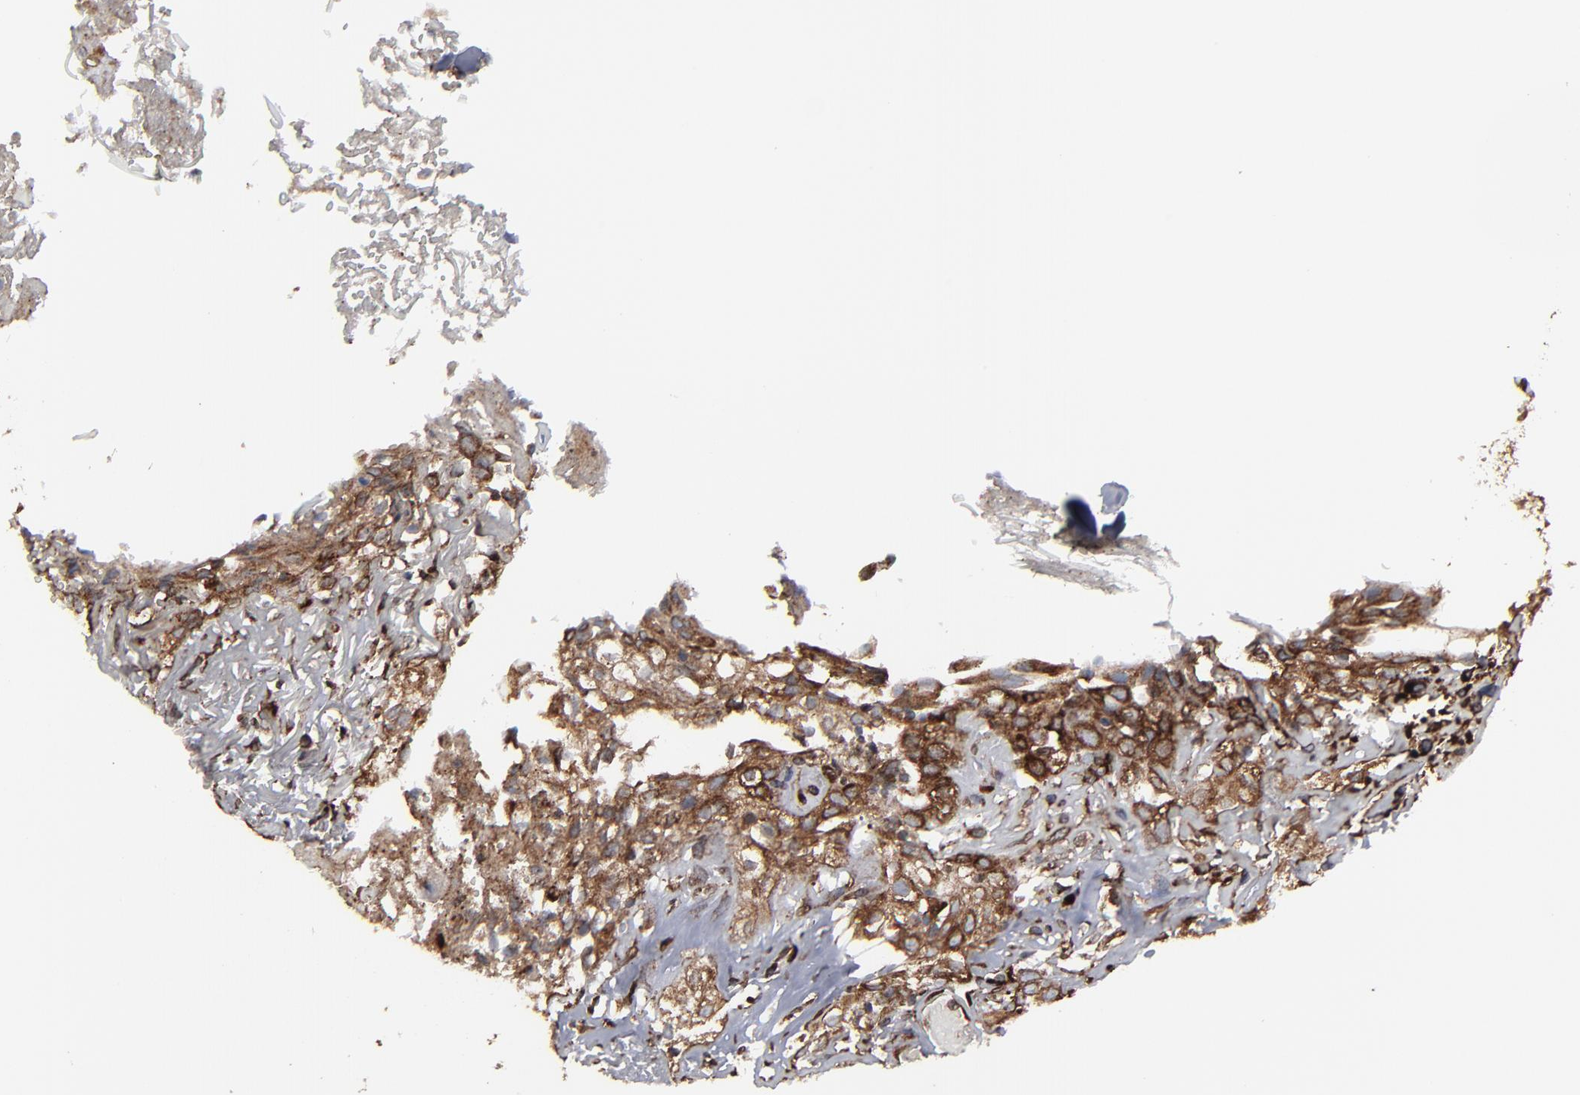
{"staining": {"intensity": "moderate", "quantity": ">75%", "location": "cytoplasmic/membranous"}, "tissue": "skin cancer", "cell_type": "Tumor cells", "image_type": "cancer", "snomed": [{"axis": "morphology", "description": "Squamous cell carcinoma, NOS"}, {"axis": "topography", "description": "Skin"}], "caption": "This is a photomicrograph of IHC staining of squamous cell carcinoma (skin), which shows moderate positivity in the cytoplasmic/membranous of tumor cells.", "gene": "CNIH1", "patient": {"sex": "male", "age": 65}}